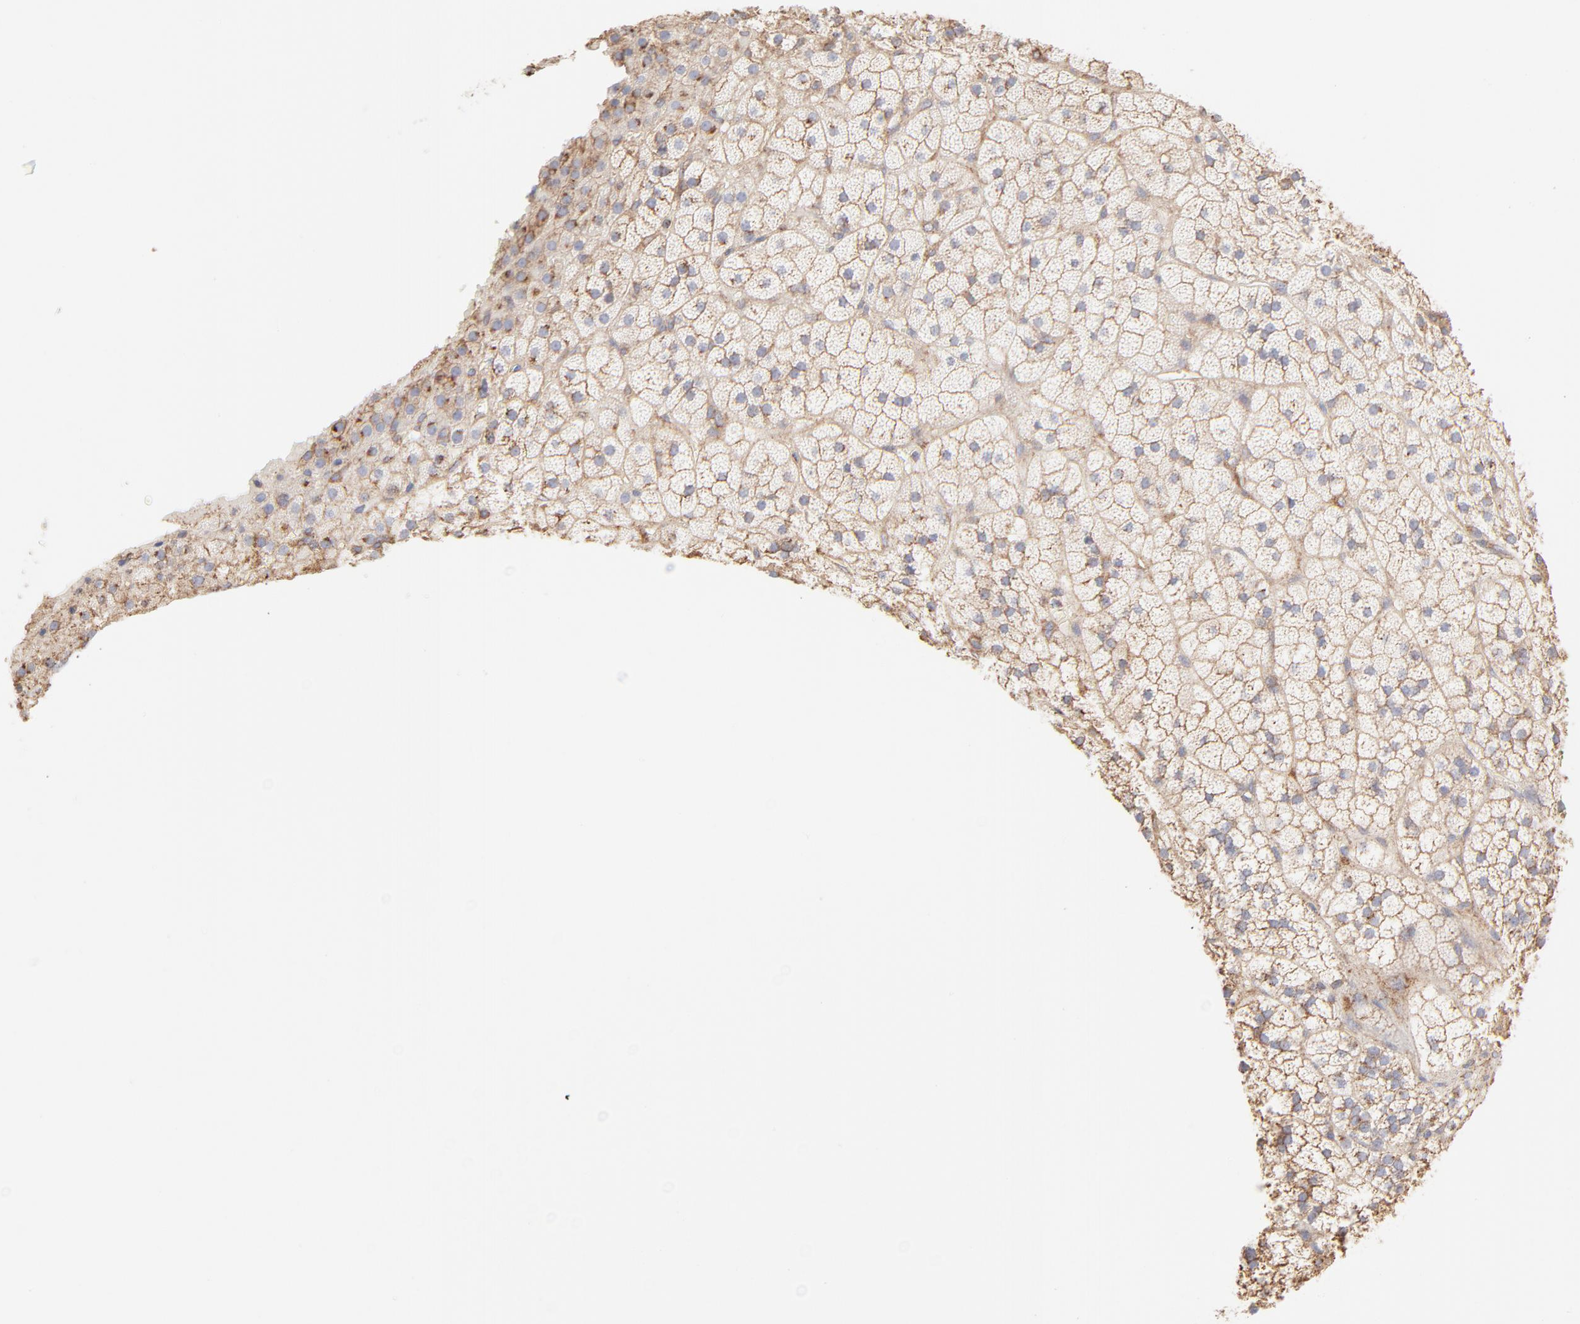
{"staining": {"intensity": "moderate", "quantity": ">75%", "location": "cytoplasmic/membranous"}, "tissue": "adrenal gland", "cell_type": "Glandular cells", "image_type": "normal", "snomed": [{"axis": "morphology", "description": "Normal tissue, NOS"}, {"axis": "topography", "description": "Adrenal gland"}], "caption": "DAB immunohistochemical staining of unremarkable adrenal gland demonstrates moderate cytoplasmic/membranous protein expression in about >75% of glandular cells. Nuclei are stained in blue.", "gene": "CLTB", "patient": {"sex": "male", "age": 35}}